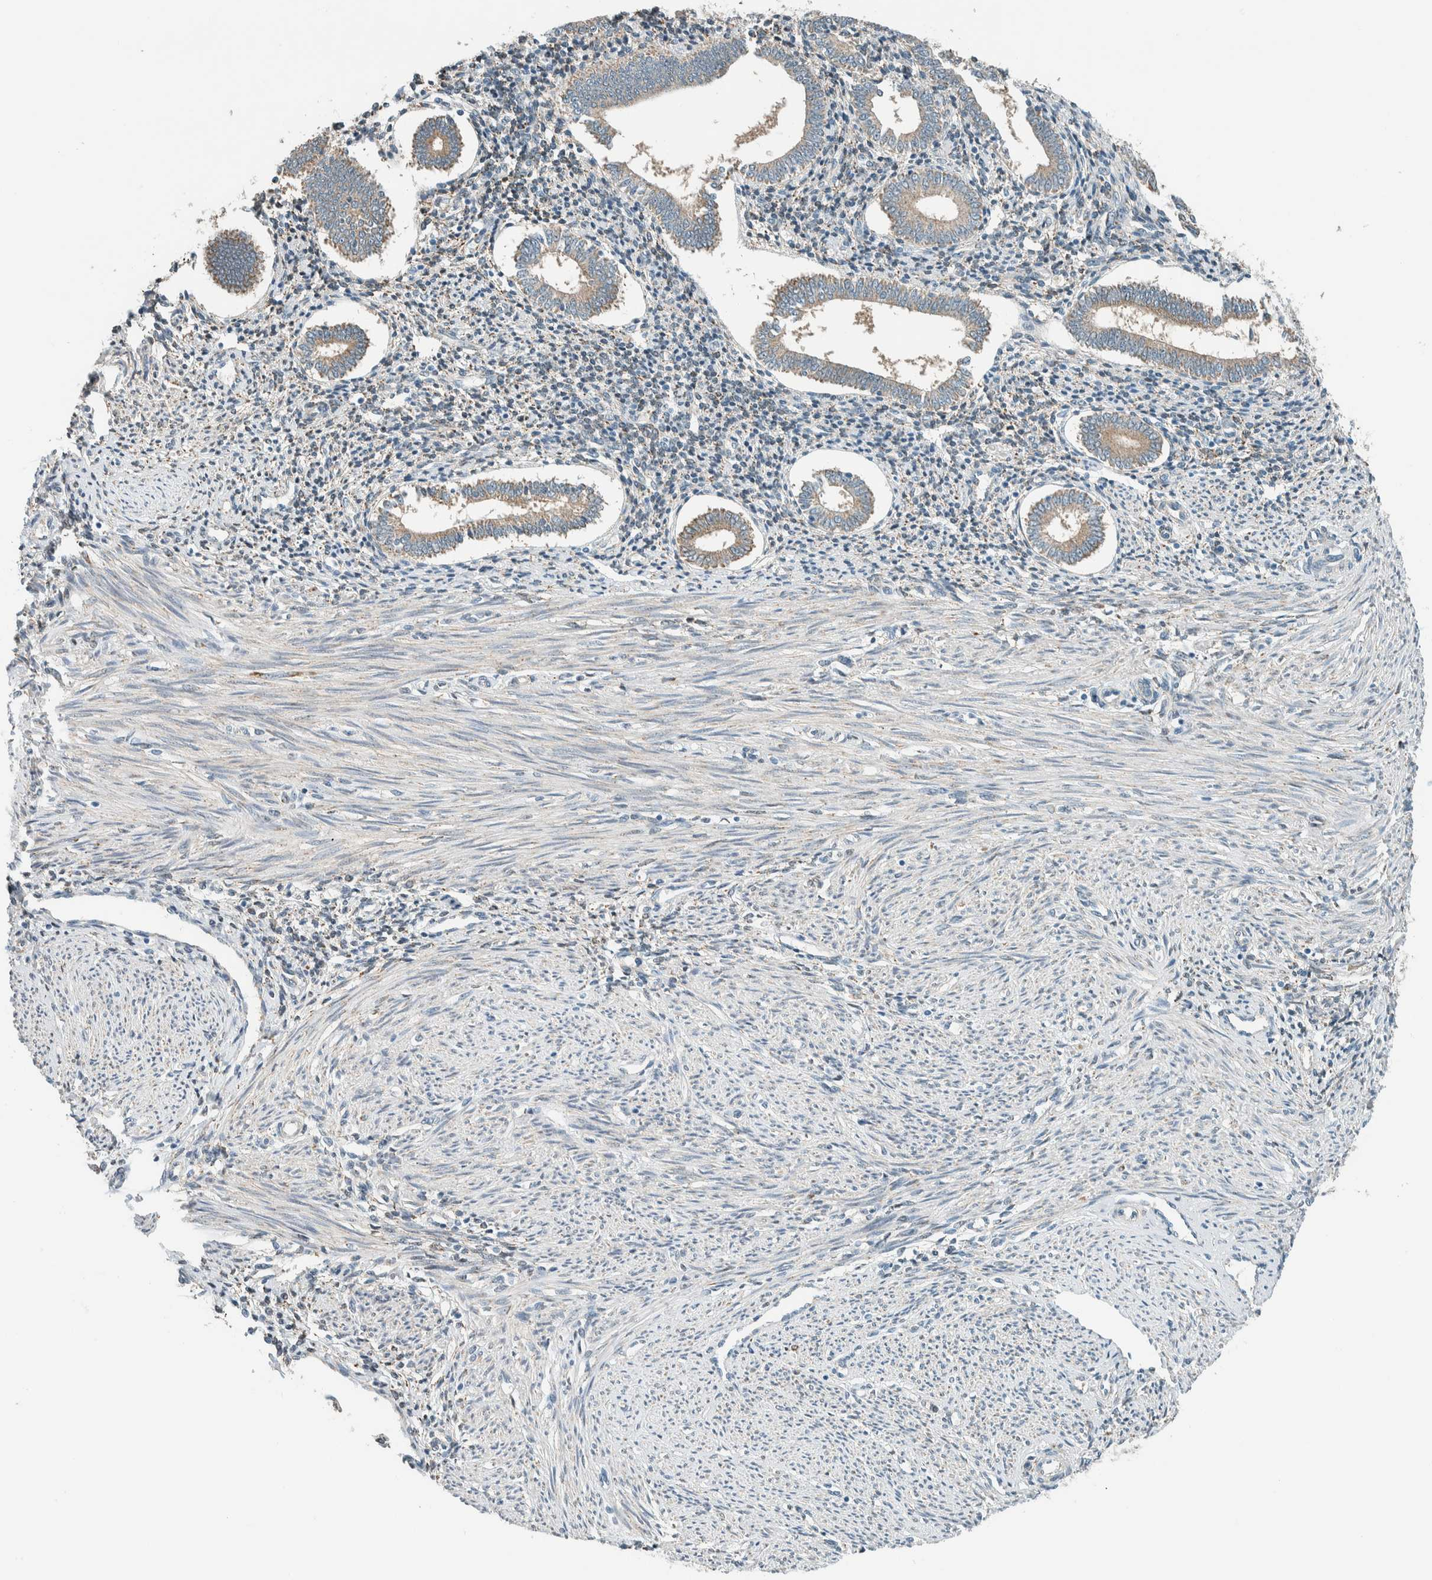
{"staining": {"intensity": "weak", "quantity": "25%-75%", "location": "cytoplasmic/membranous"}, "tissue": "endometrium", "cell_type": "Cells in endometrial stroma", "image_type": "normal", "snomed": [{"axis": "morphology", "description": "Normal tissue, NOS"}, {"axis": "topography", "description": "Endometrium"}], "caption": "Protein staining of benign endometrium displays weak cytoplasmic/membranous positivity in approximately 25%-75% of cells in endometrial stroma.", "gene": "ALDH7A1", "patient": {"sex": "female", "age": 42}}